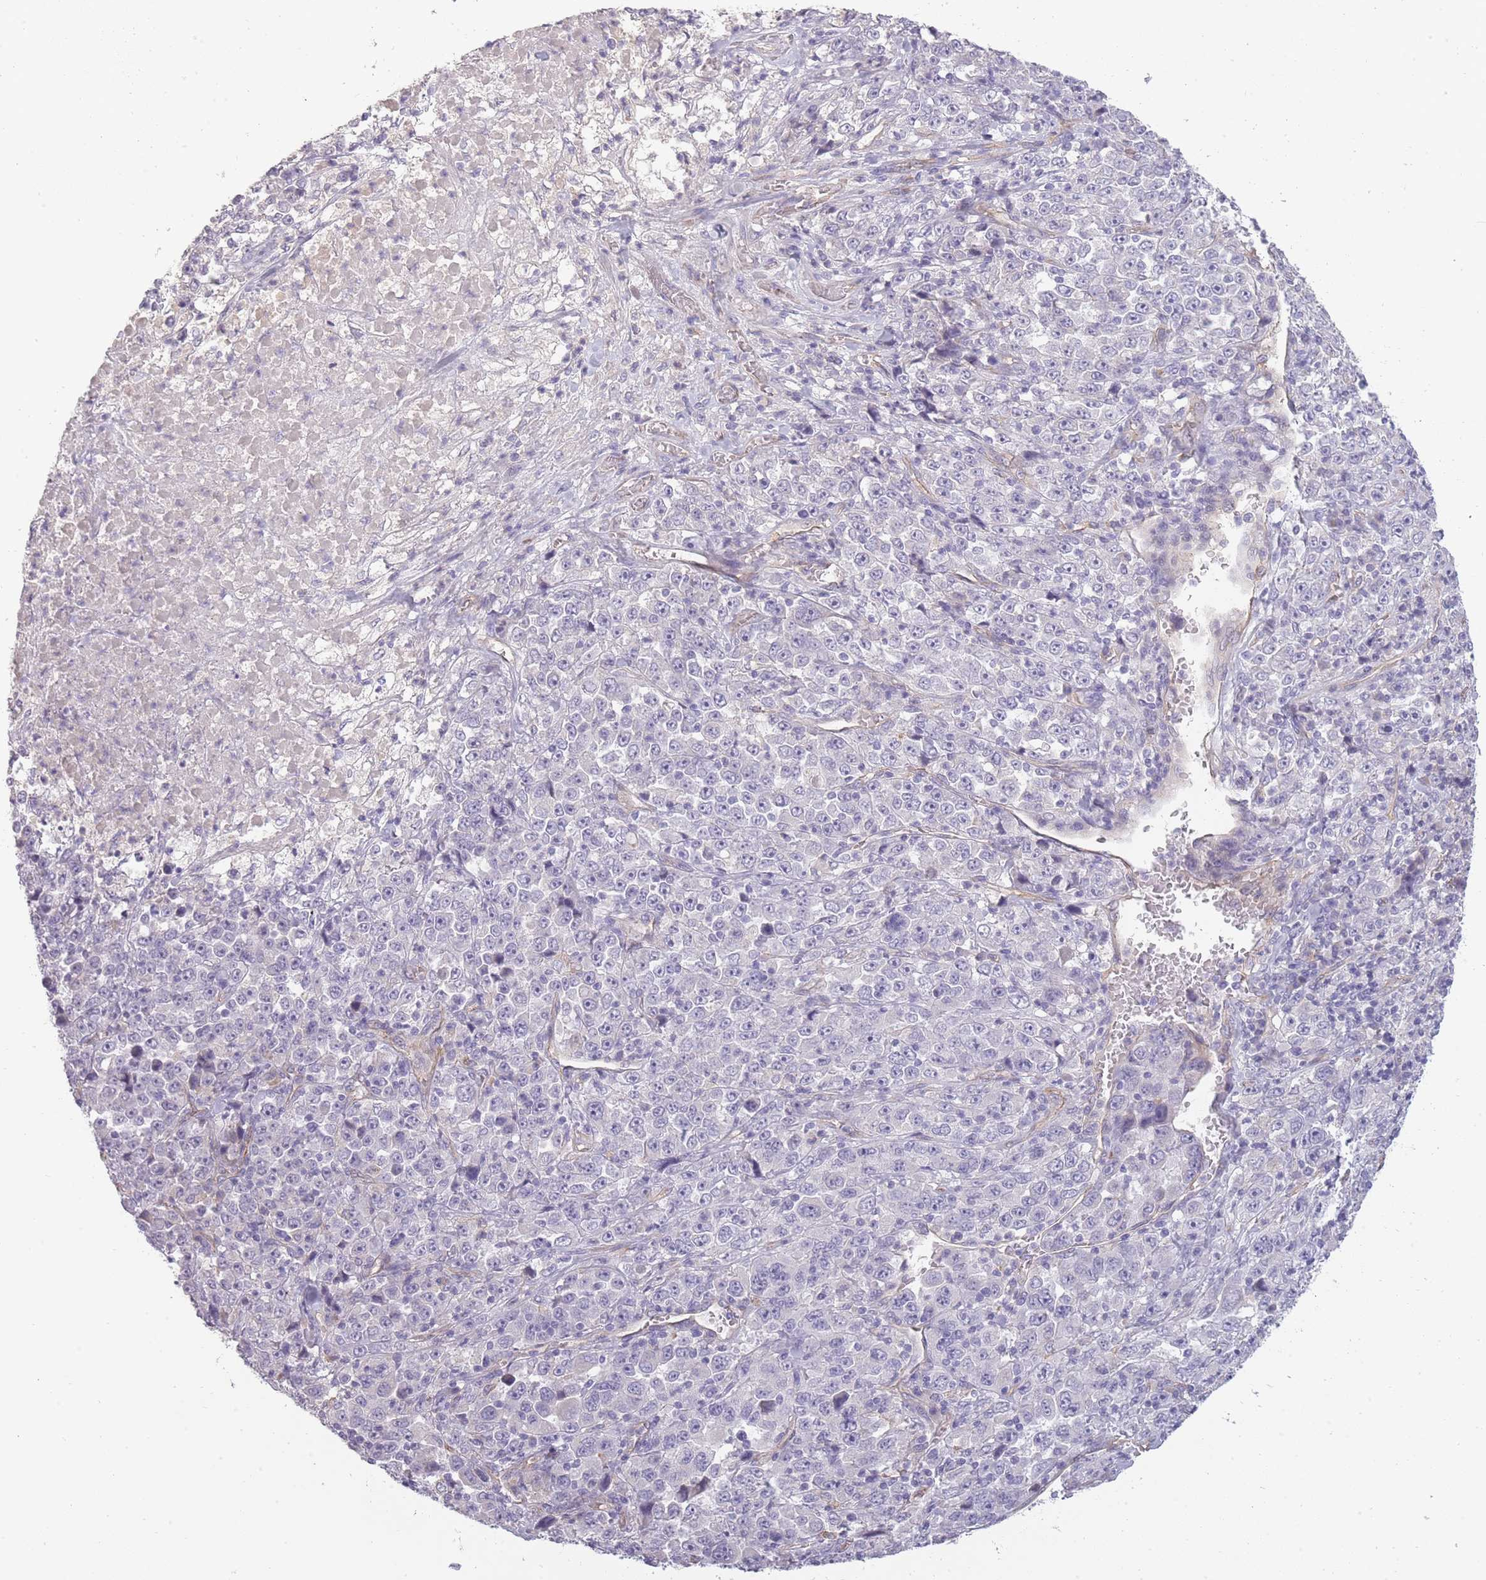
{"staining": {"intensity": "negative", "quantity": "none", "location": "none"}, "tissue": "stomach cancer", "cell_type": "Tumor cells", "image_type": "cancer", "snomed": [{"axis": "morphology", "description": "Normal tissue, NOS"}, {"axis": "morphology", "description": "Adenocarcinoma, NOS"}, {"axis": "topography", "description": "Stomach, upper"}, {"axis": "topography", "description": "Stomach"}], "caption": "Image shows no significant protein positivity in tumor cells of adenocarcinoma (stomach).", "gene": "SLC8A2", "patient": {"sex": "male", "age": 59}}